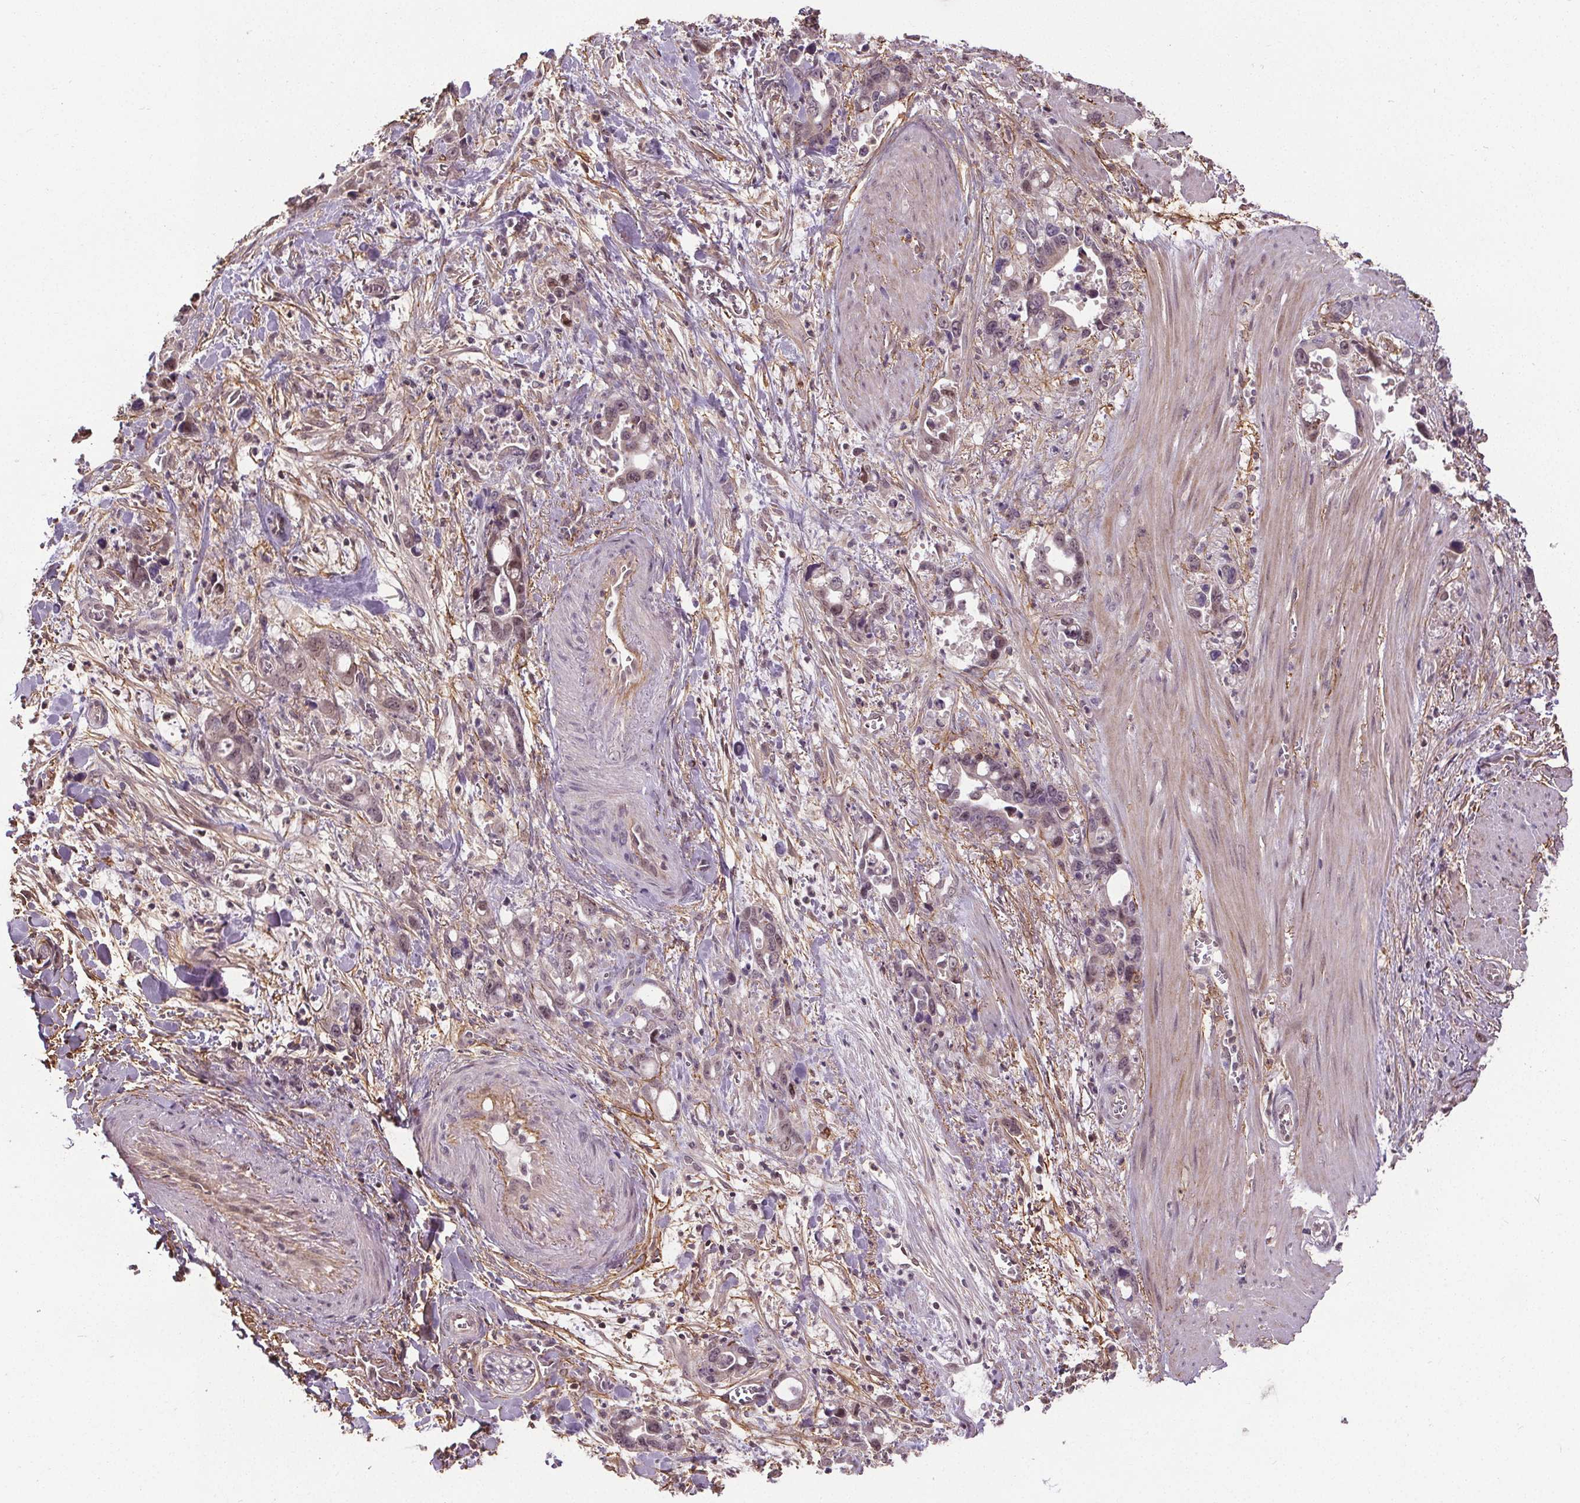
{"staining": {"intensity": "weak", "quantity": "<25%", "location": "nuclear"}, "tissue": "stomach cancer", "cell_type": "Tumor cells", "image_type": "cancer", "snomed": [{"axis": "morphology", "description": "Normal tissue, NOS"}, {"axis": "morphology", "description": "Adenocarcinoma, NOS"}, {"axis": "topography", "description": "Esophagus"}, {"axis": "topography", "description": "Stomach, upper"}], "caption": "Tumor cells are negative for protein expression in human stomach cancer.", "gene": "KIAA0232", "patient": {"sex": "male", "age": 74}}